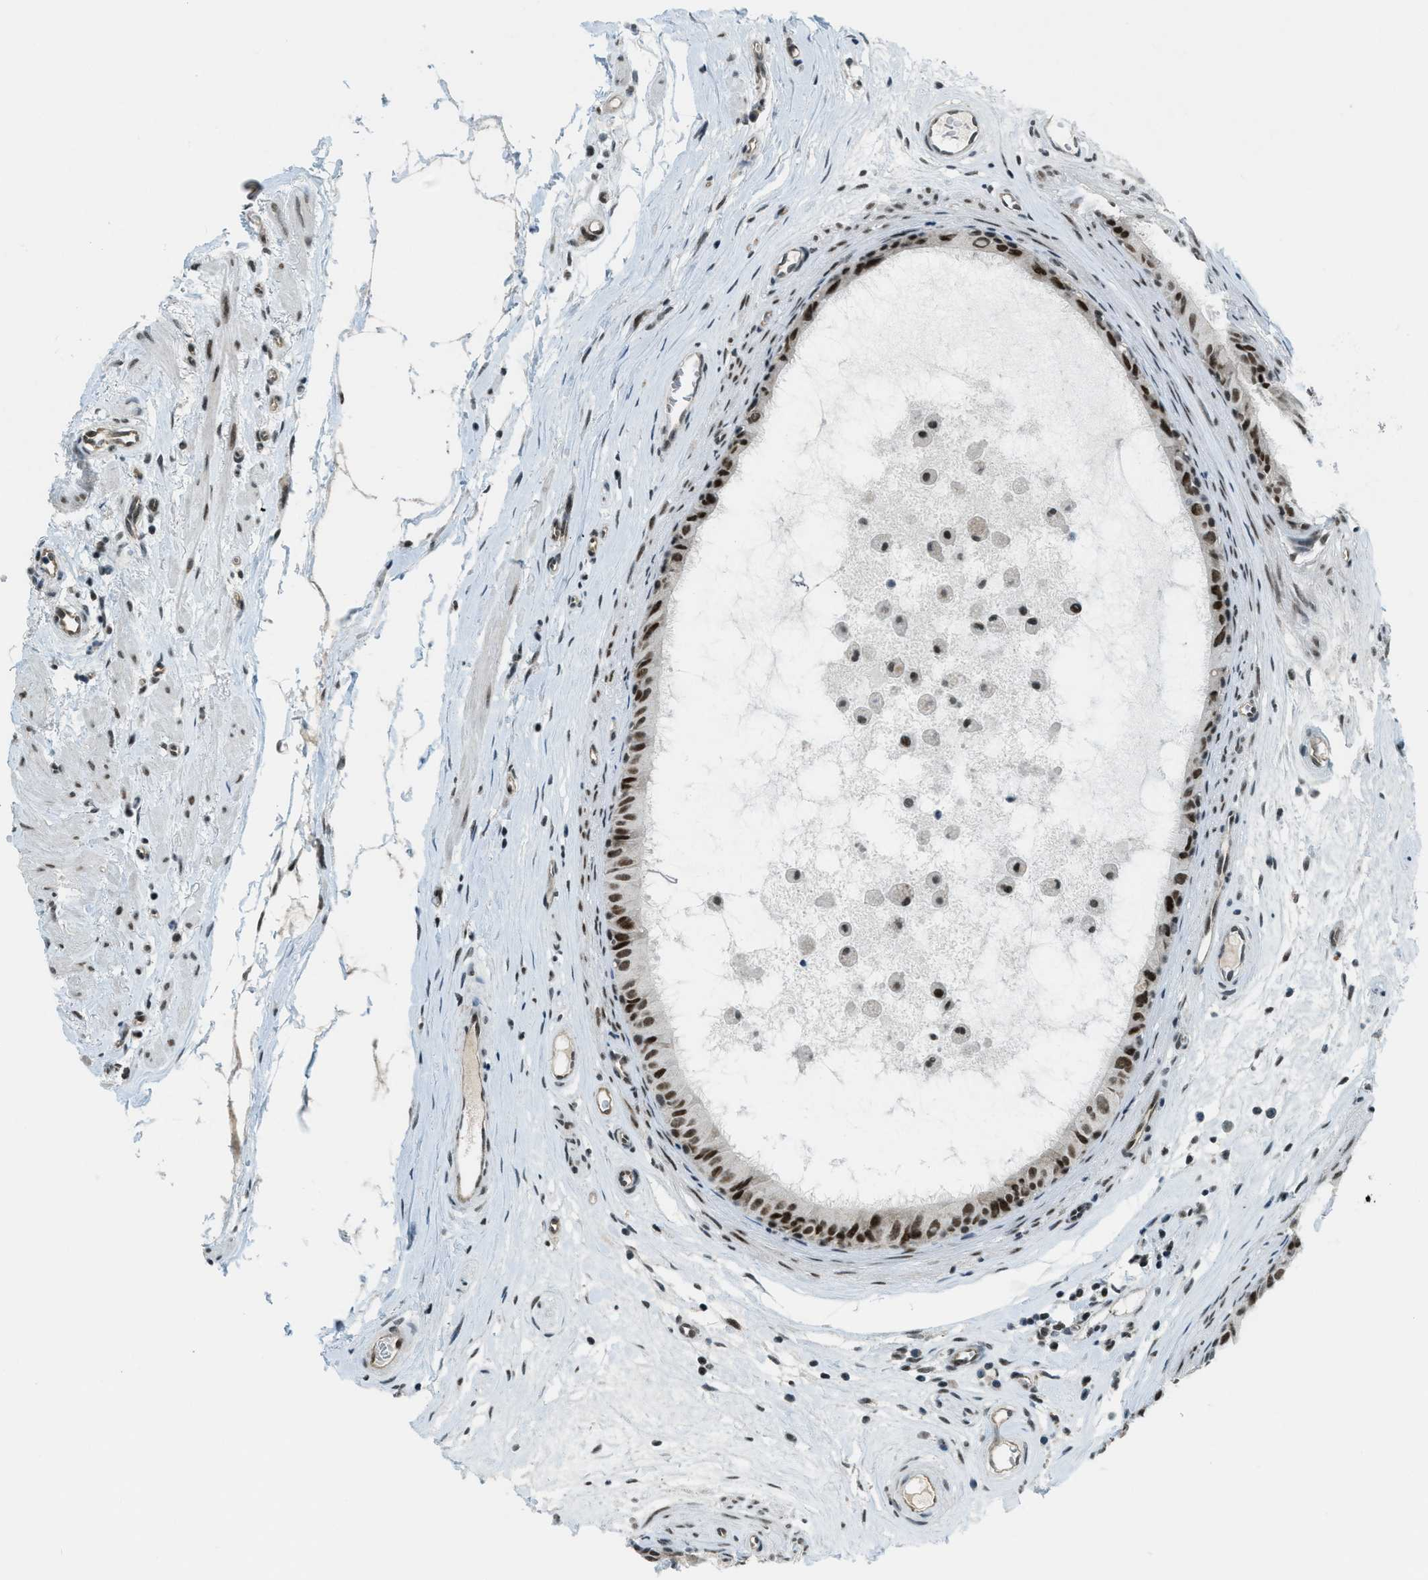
{"staining": {"intensity": "moderate", "quantity": ">75%", "location": "nuclear"}, "tissue": "epididymis", "cell_type": "Glandular cells", "image_type": "normal", "snomed": [{"axis": "morphology", "description": "Normal tissue, NOS"}, {"axis": "morphology", "description": "Inflammation, NOS"}, {"axis": "topography", "description": "Epididymis"}], "caption": "Epididymis stained for a protein exhibits moderate nuclear positivity in glandular cells. The staining is performed using DAB brown chromogen to label protein expression. The nuclei are counter-stained blue using hematoxylin.", "gene": "KLF6", "patient": {"sex": "male", "age": 85}}